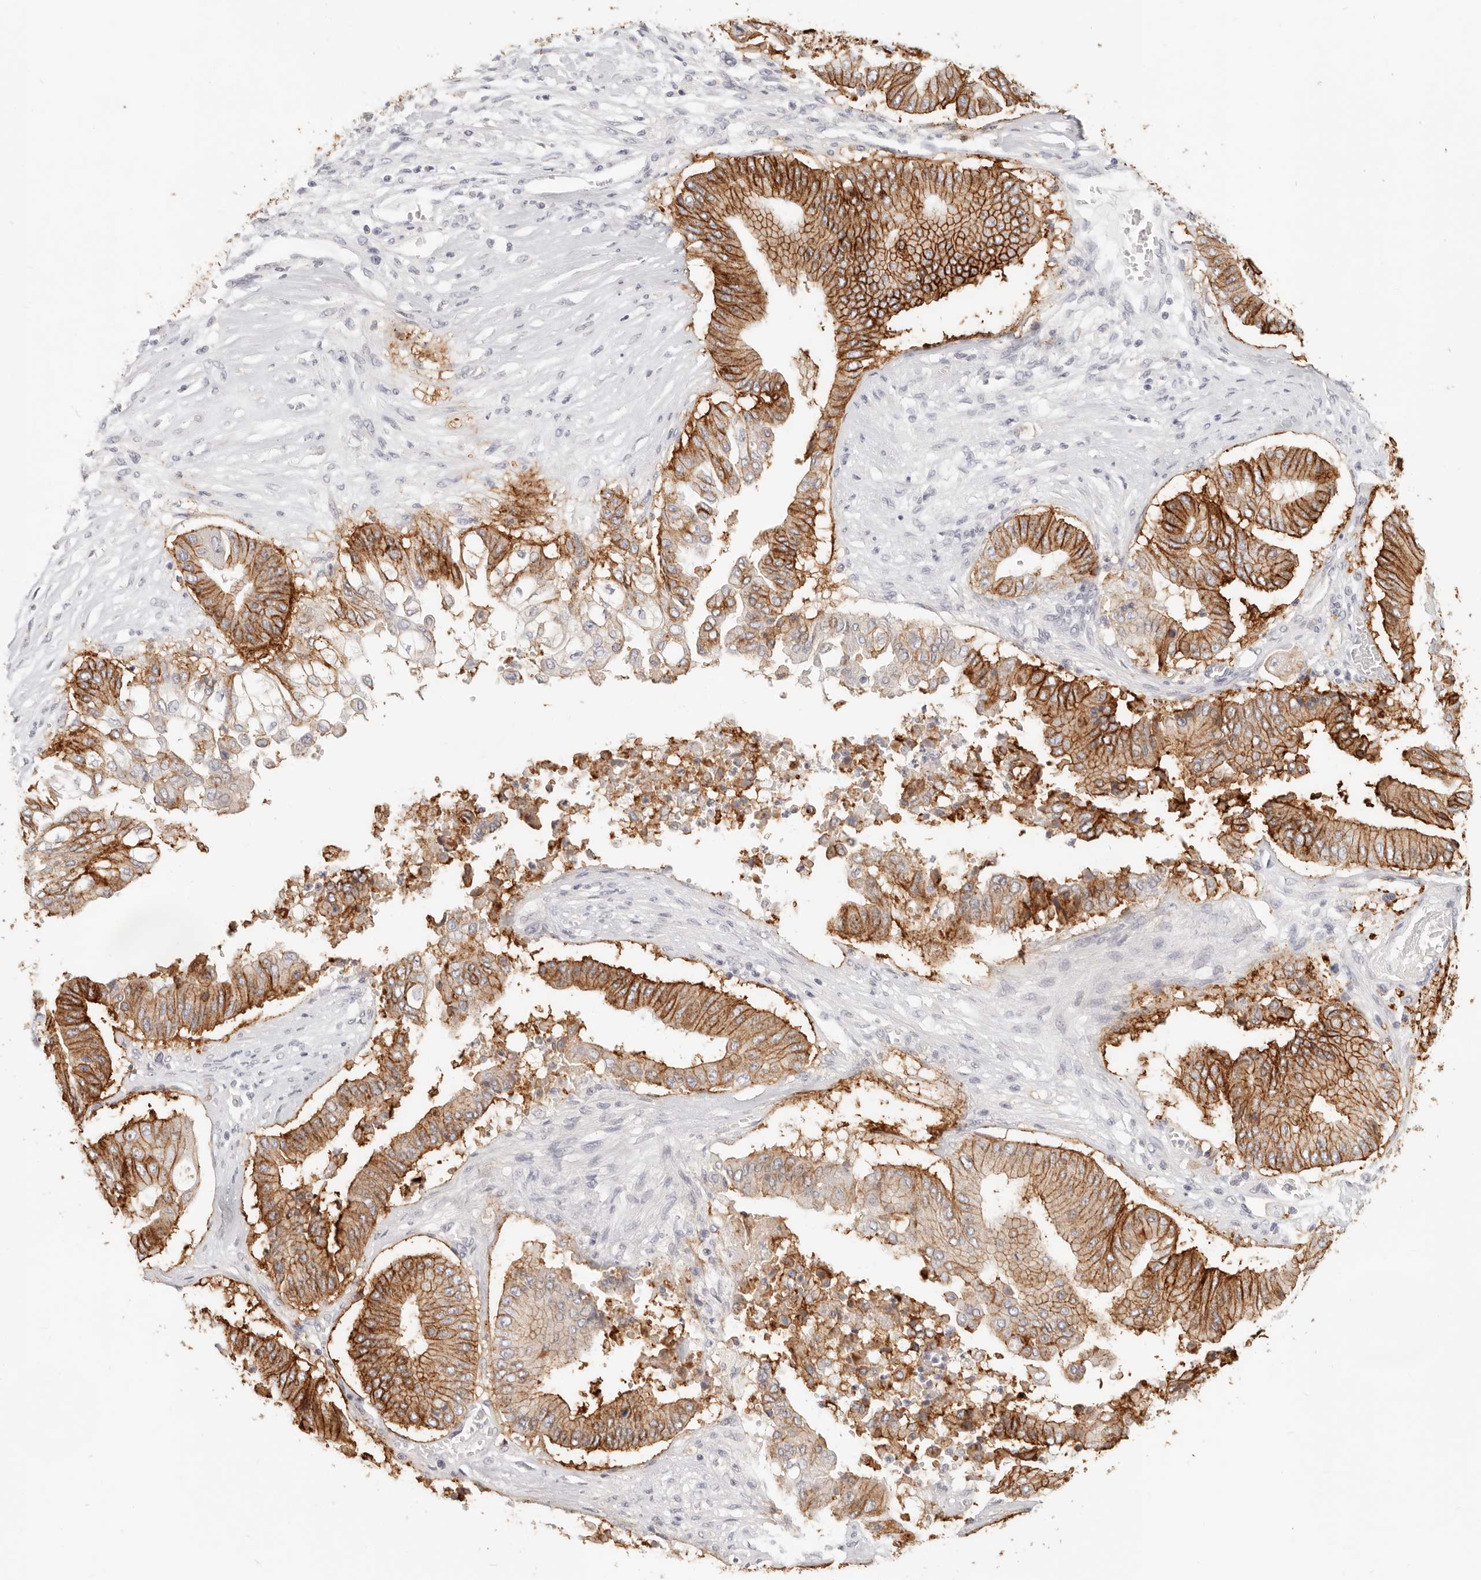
{"staining": {"intensity": "strong", "quantity": ">75%", "location": "cytoplasmic/membranous"}, "tissue": "pancreatic cancer", "cell_type": "Tumor cells", "image_type": "cancer", "snomed": [{"axis": "morphology", "description": "Adenocarcinoma, NOS"}, {"axis": "topography", "description": "Pancreas"}], "caption": "Protein staining of pancreatic cancer tissue exhibits strong cytoplasmic/membranous staining in about >75% of tumor cells.", "gene": "EPCAM", "patient": {"sex": "female", "age": 77}}